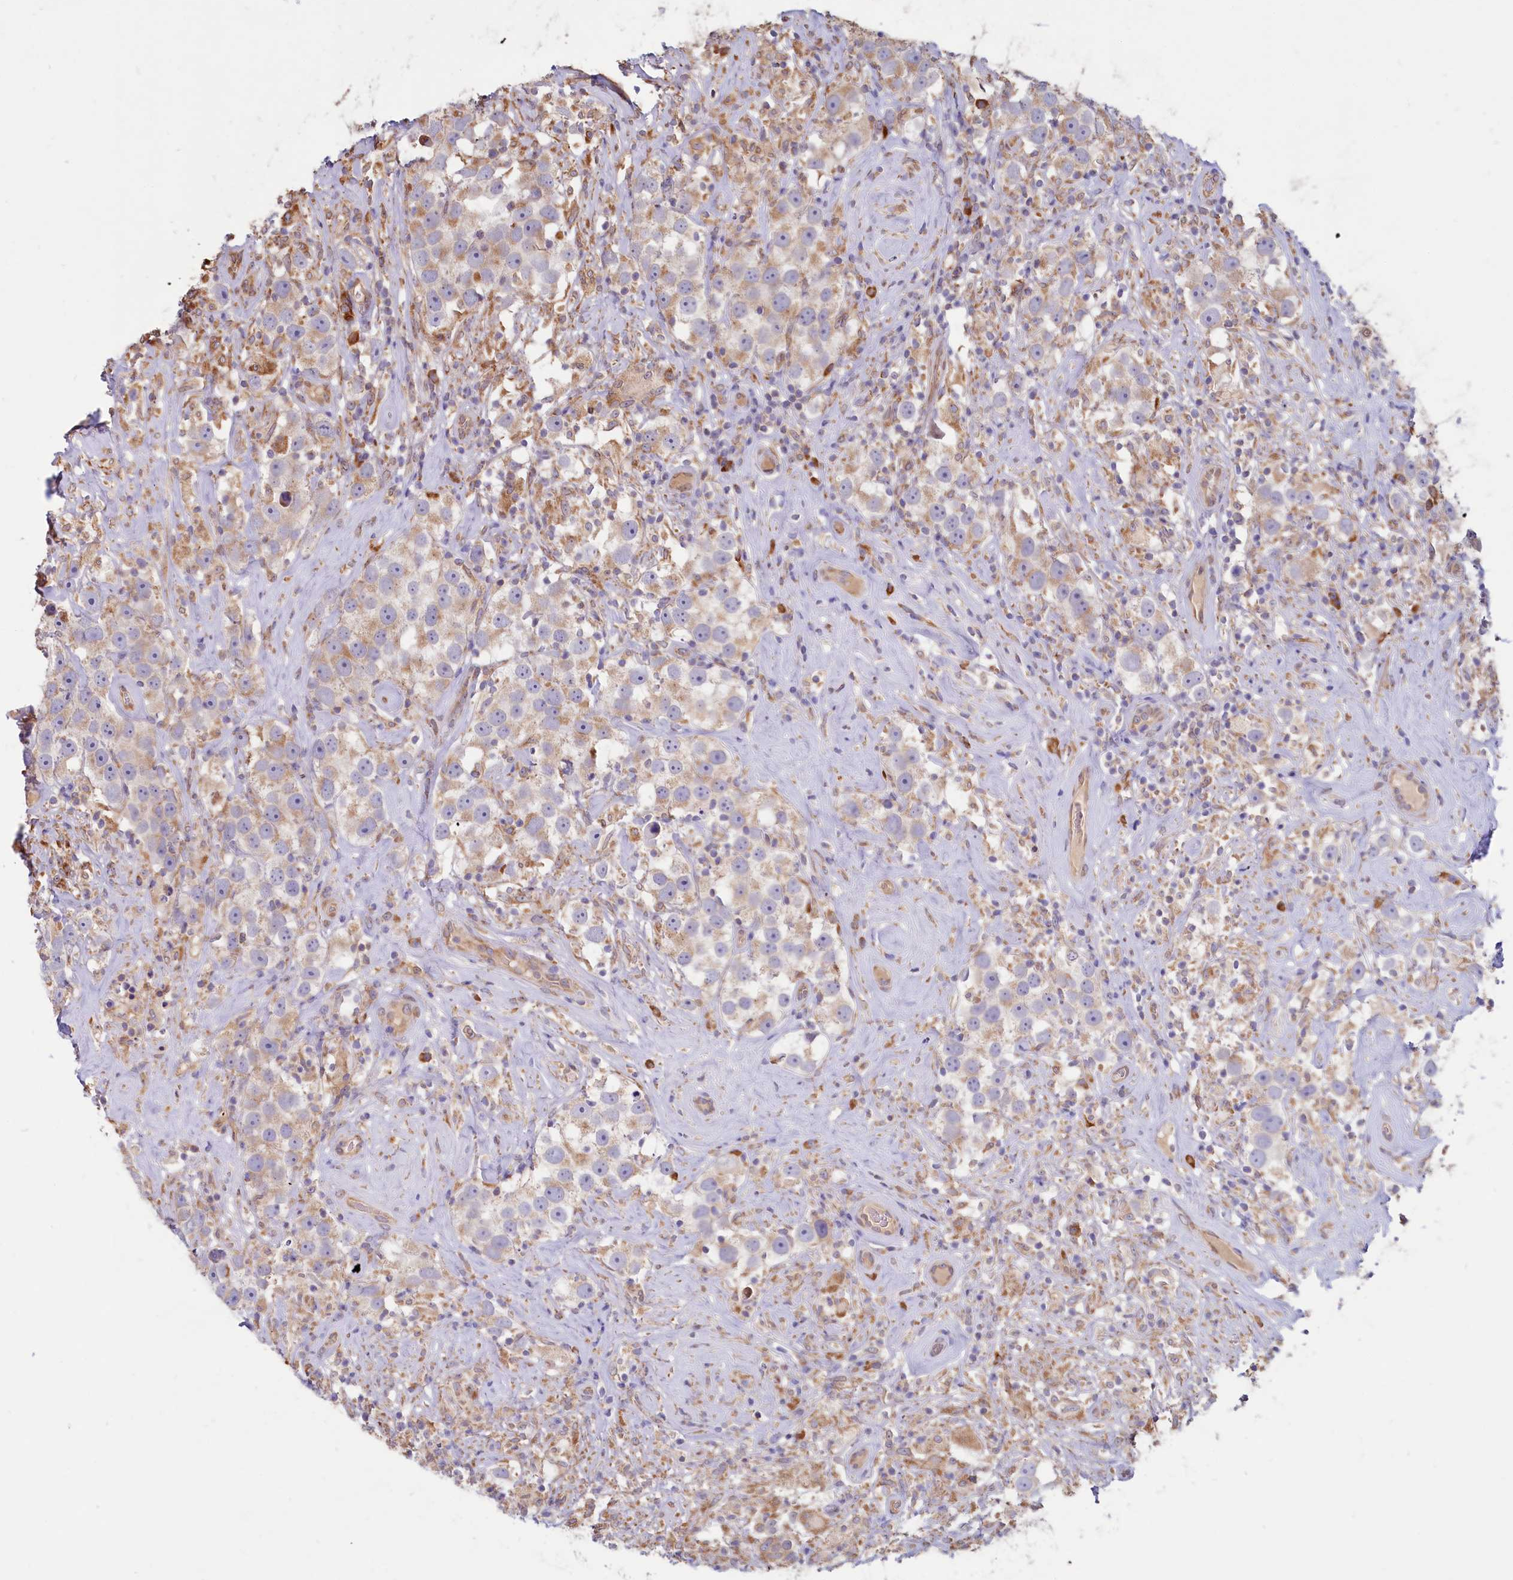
{"staining": {"intensity": "weak", "quantity": "25%-75%", "location": "cytoplasmic/membranous"}, "tissue": "testis cancer", "cell_type": "Tumor cells", "image_type": "cancer", "snomed": [{"axis": "morphology", "description": "Seminoma, NOS"}, {"axis": "topography", "description": "Testis"}], "caption": "This micrograph reveals immunohistochemistry (IHC) staining of human seminoma (testis), with low weak cytoplasmic/membranous expression in approximately 25%-75% of tumor cells.", "gene": "TBC1D19", "patient": {"sex": "male", "age": 49}}